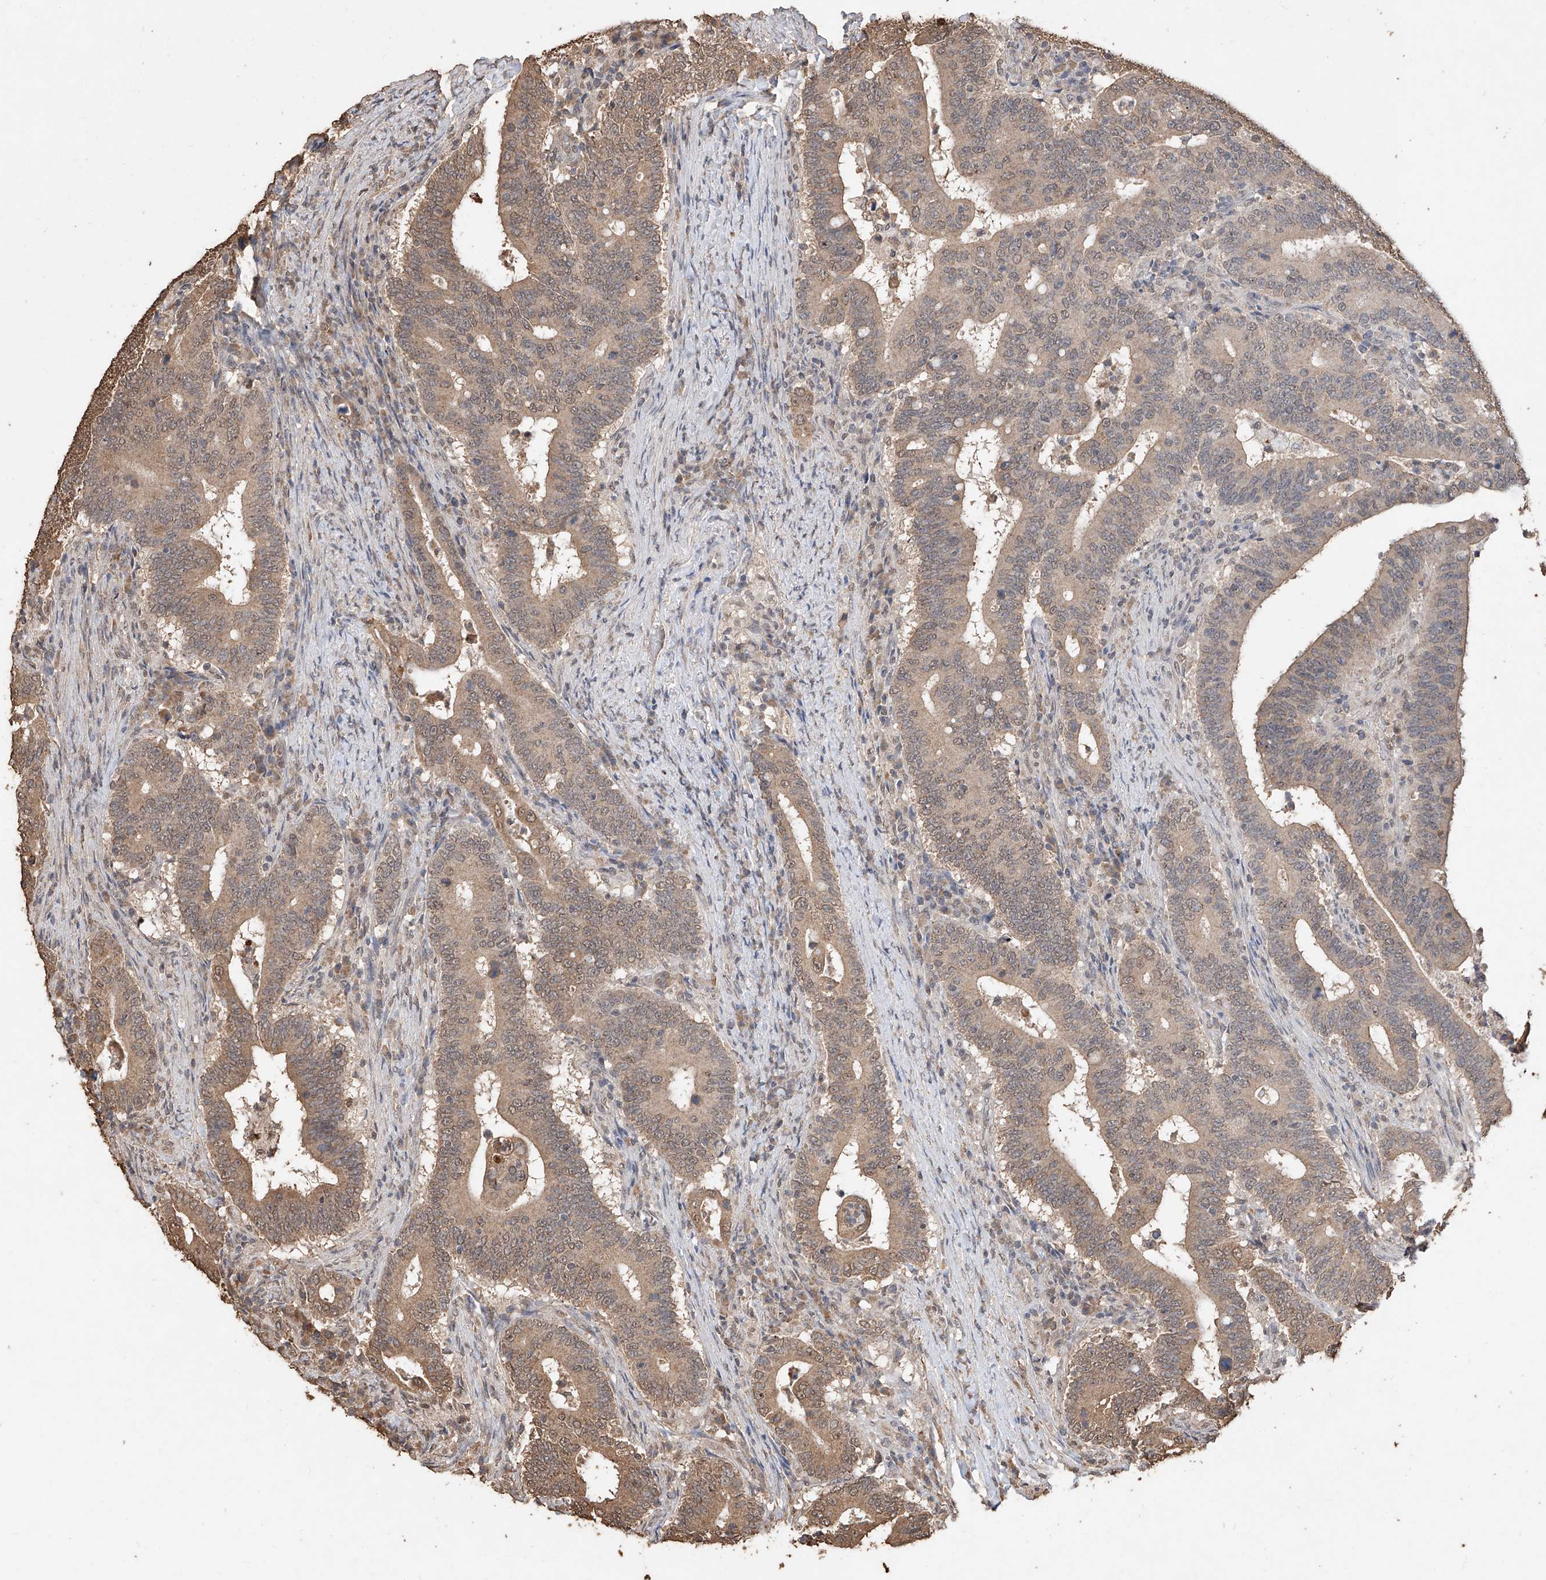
{"staining": {"intensity": "moderate", "quantity": ">75%", "location": "cytoplasmic/membranous,nuclear"}, "tissue": "colorectal cancer", "cell_type": "Tumor cells", "image_type": "cancer", "snomed": [{"axis": "morphology", "description": "Adenocarcinoma, NOS"}, {"axis": "topography", "description": "Colon"}], "caption": "A brown stain shows moderate cytoplasmic/membranous and nuclear staining of a protein in adenocarcinoma (colorectal) tumor cells.", "gene": "ELOVL1", "patient": {"sex": "female", "age": 66}}